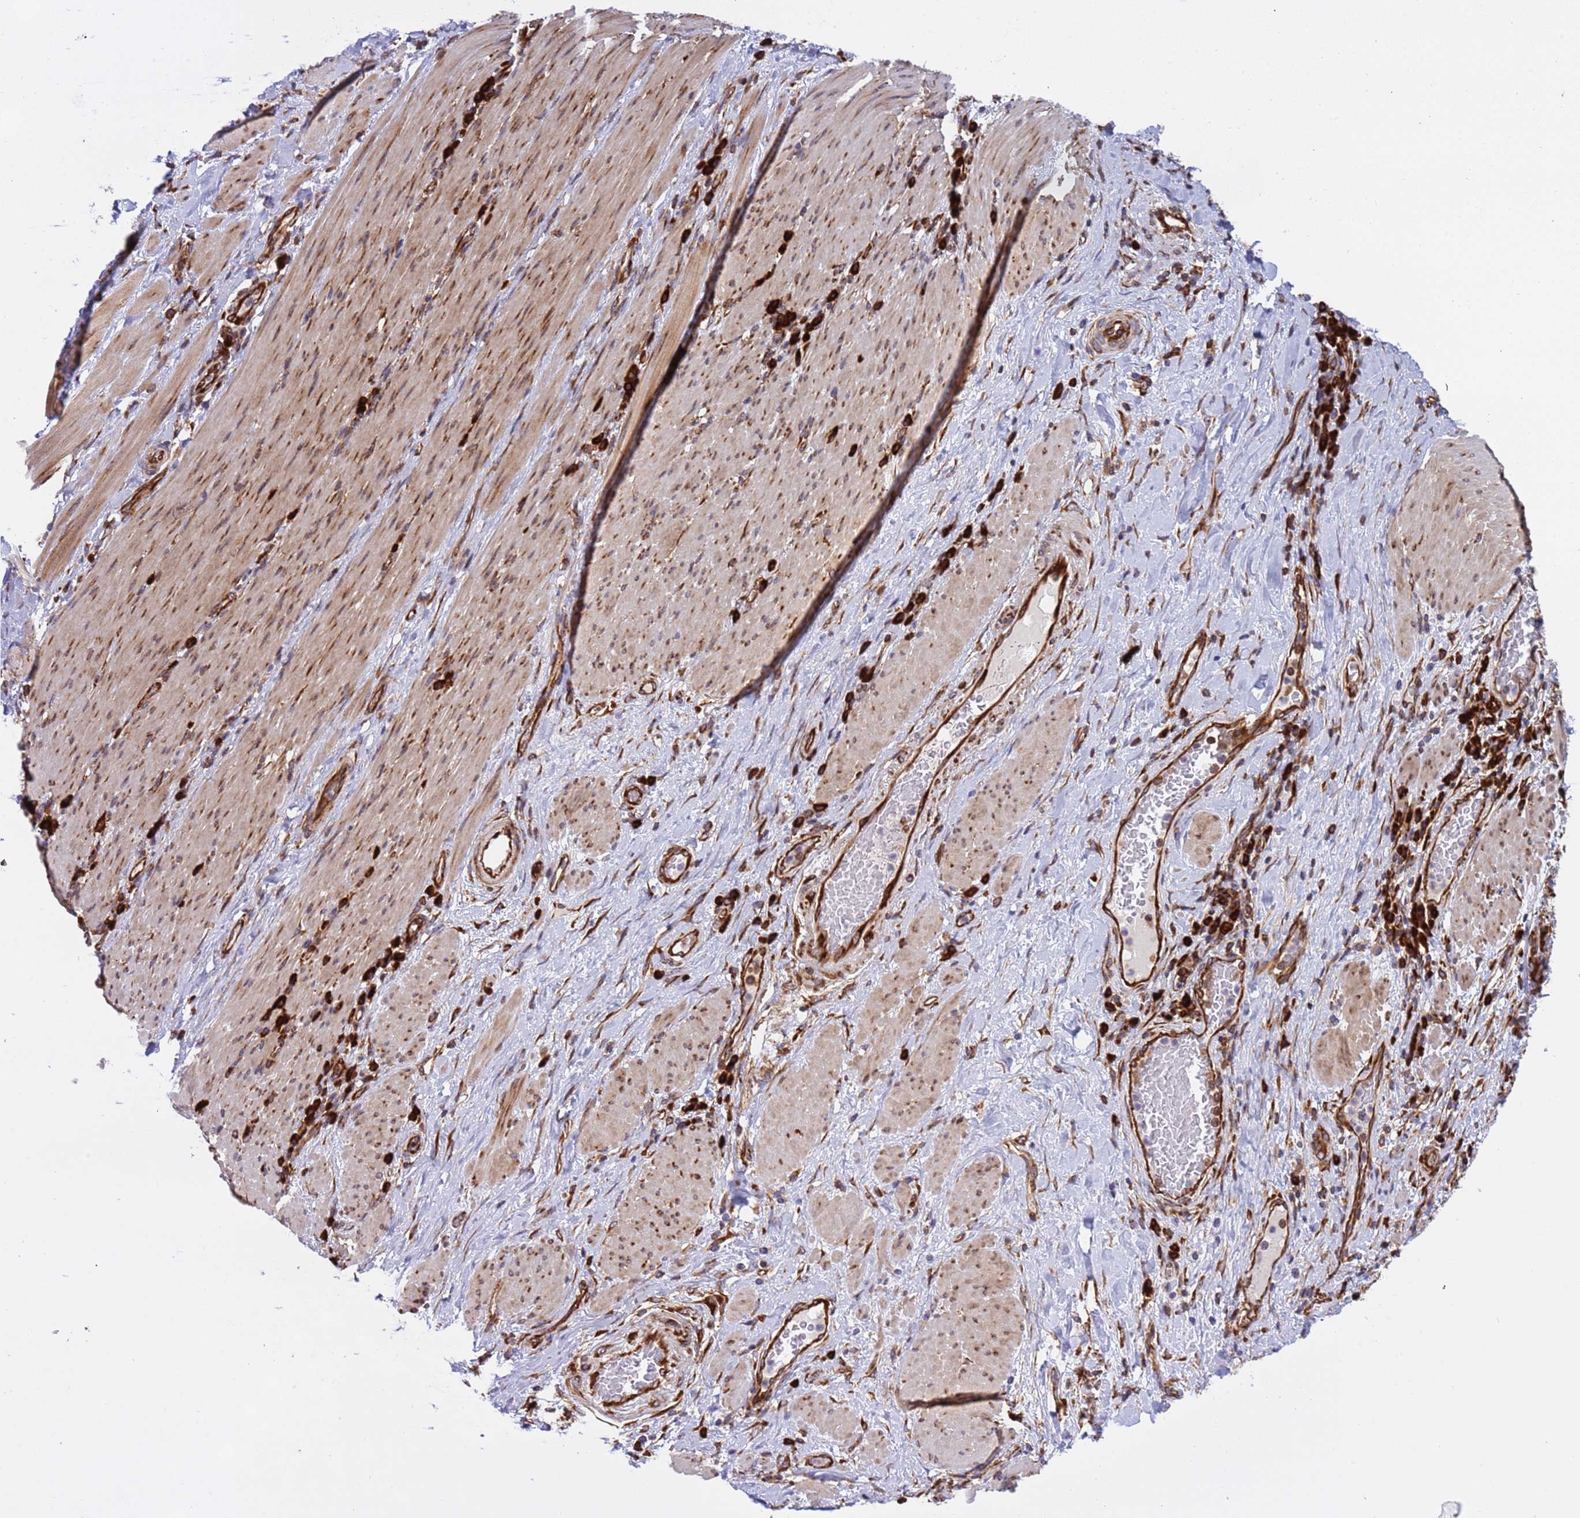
{"staining": {"intensity": "strong", "quantity": ">75%", "location": "cytoplasmic/membranous"}, "tissue": "stomach cancer", "cell_type": "Tumor cells", "image_type": "cancer", "snomed": [{"axis": "morphology", "description": "Normal tissue, NOS"}, {"axis": "morphology", "description": "Adenocarcinoma, NOS"}, {"axis": "topography", "description": "Stomach"}], "caption": "IHC (DAB) staining of human stomach cancer demonstrates strong cytoplasmic/membranous protein expression in about >75% of tumor cells.", "gene": "RPL36", "patient": {"sex": "female", "age": 64}}